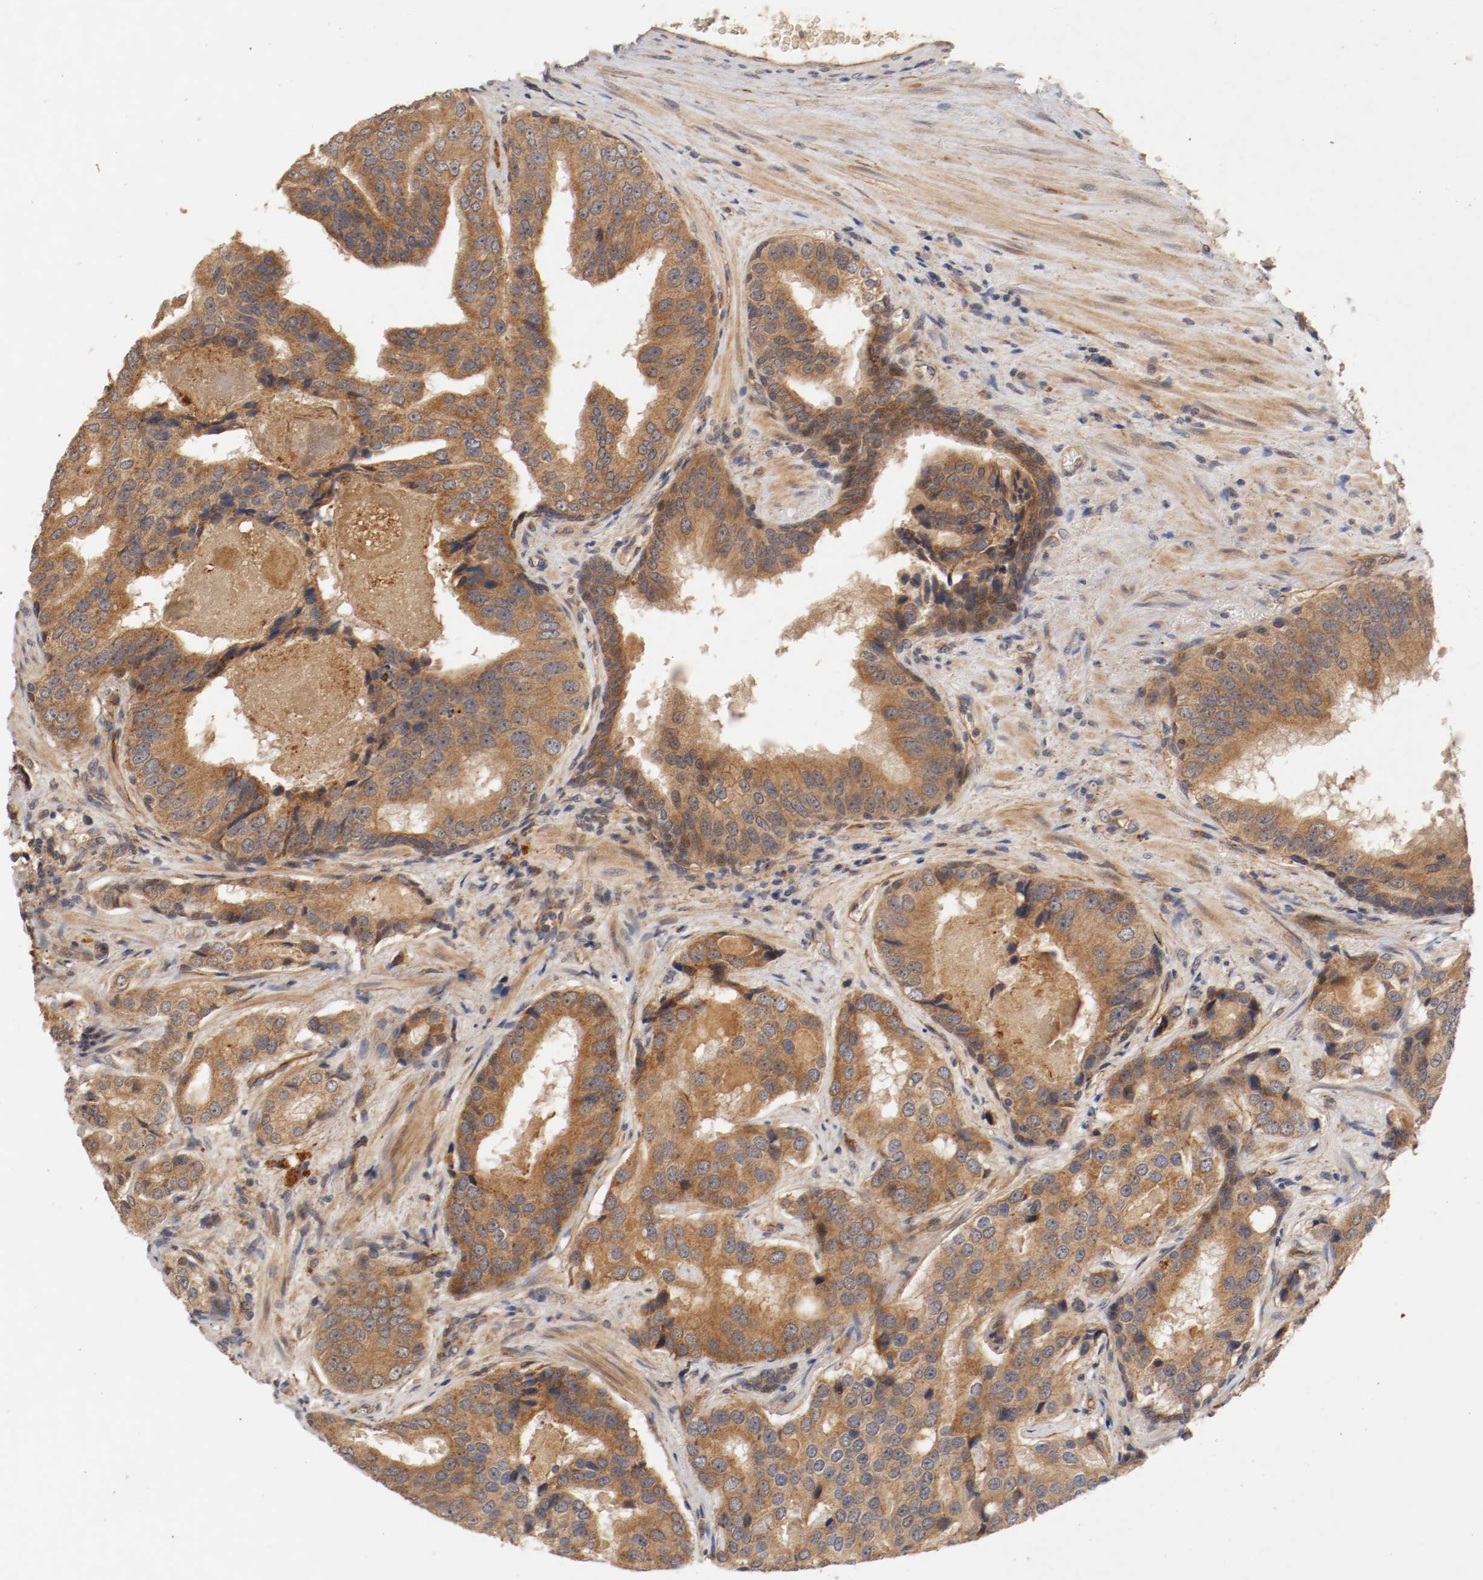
{"staining": {"intensity": "moderate", "quantity": ">75%", "location": "cytoplasmic/membranous"}, "tissue": "prostate cancer", "cell_type": "Tumor cells", "image_type": "cancer", "snomed": [{"axis": "morphology", "description": "Adenocarcinoma, High grade"}, {"axis": "topography", "description": "Prostate"}], "caption": "Protein staining of prostate cancer (high-grade adenocarcinoma) tissue exhibits moderate cytoplasmic/membranous expression in approximately >75% of tumor cells.", "gene": "TYK2", "patient": {"sex": "male", "age": 58}}